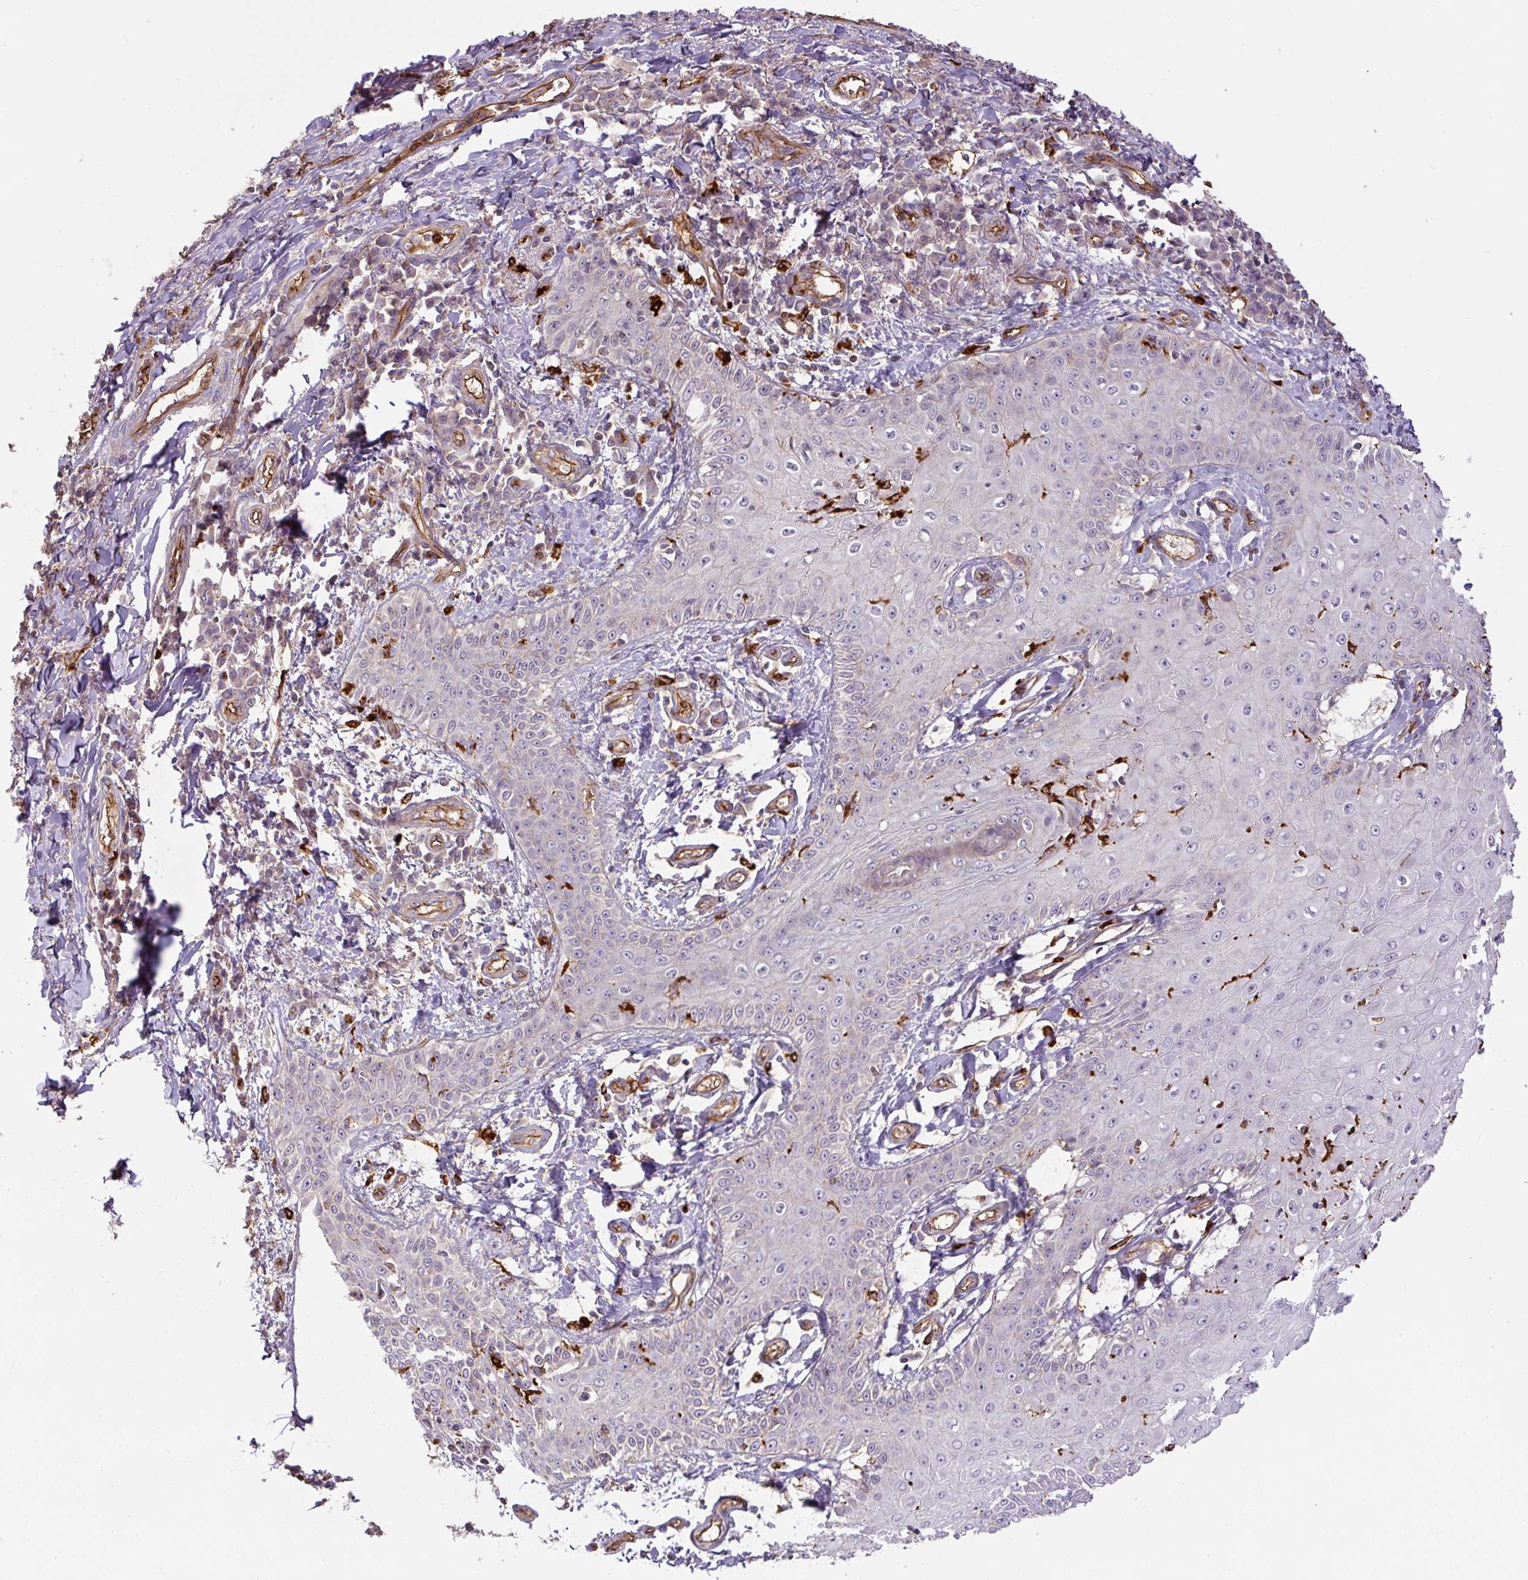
{"staining": {"intensity": "weak", "quantity": "25%-75%", "location": "cytoplasmic/membranous"}, "tissue": "skin cancer", "cell_type": "Tumor cells", "image_type": "cancer", "snomed": [{"axis": "morphology", "description": "Squamous cell carcinoma, NOS"}, {"axis": "topography", "description": "Skin"}], "caption": "IHC staining of squamous cell carcinoma (skin), which reveals low levels of weak cytoplasmic/membranous positivity in about 25%-75% of tumor cells indicating weak cytoplasmic/membranous protein positivity. The staining was performed using DAB (3,3'-diaminobenzidine) (brown) for protein detection and nuclei were counterstained in hematoxylin (blue).", "gene": "B3GALT5", "patient": {"sex": "male", "age": 70}}